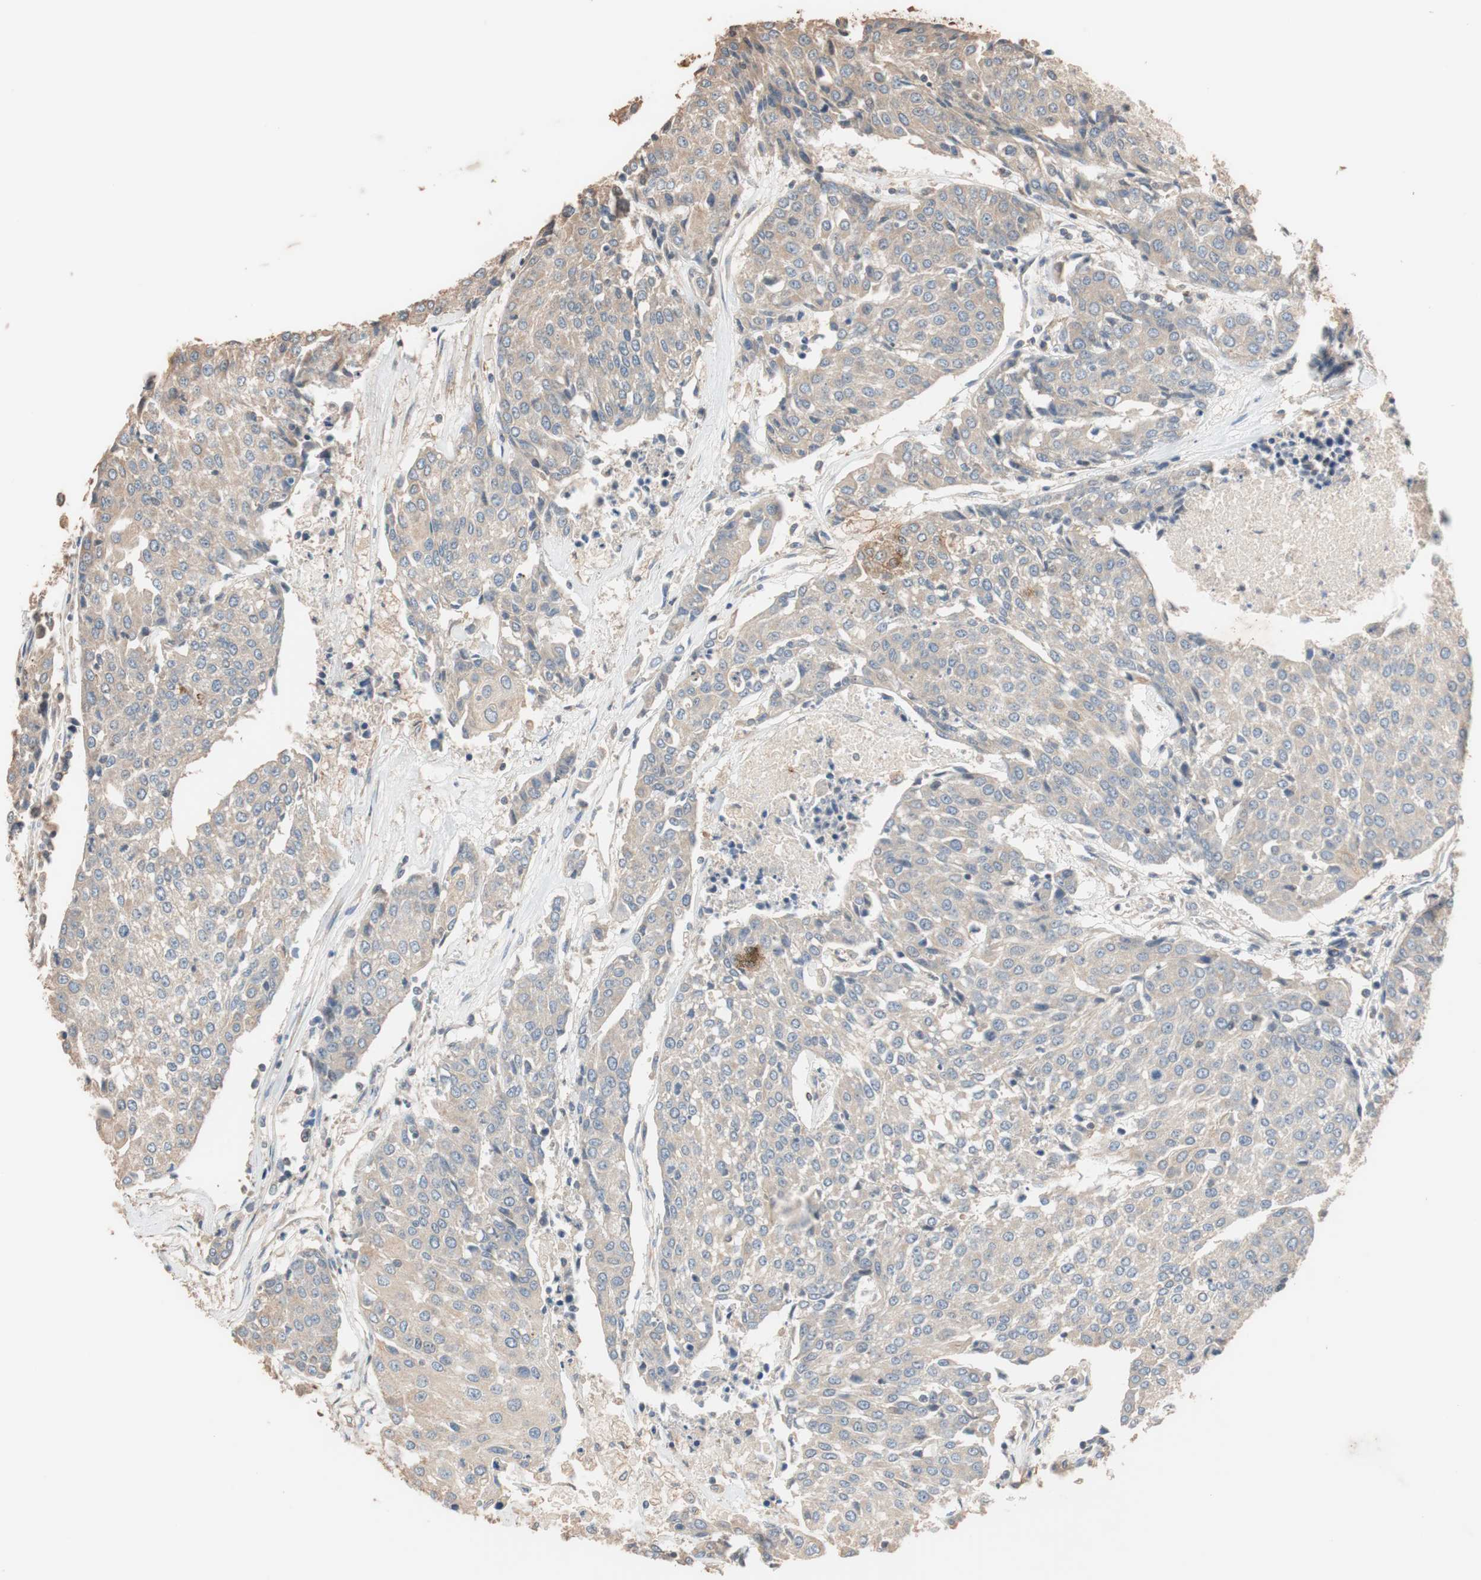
{"staining": {"intensity": "weak", "quantity": "25%-75%", "location": "cytoplasmic/membranous"}, "tissue": "urothelial cancer", "cell_type": "Tumor cells", "image_type": "cancer", "snomed": [{"axis": "morphology", "description": "Urothelial carcinoma, High grade"}, {"axis": "topography", "description": "Urinary bladder"}], "caption": "The photomicrograph exhibits a brown stain indicating the presence of a protein in the cytoplasmic/membranous of tumor cells in urothelial cancer.", "gene": "TUBB", "patient": {"sex": "female", "age": 85}}